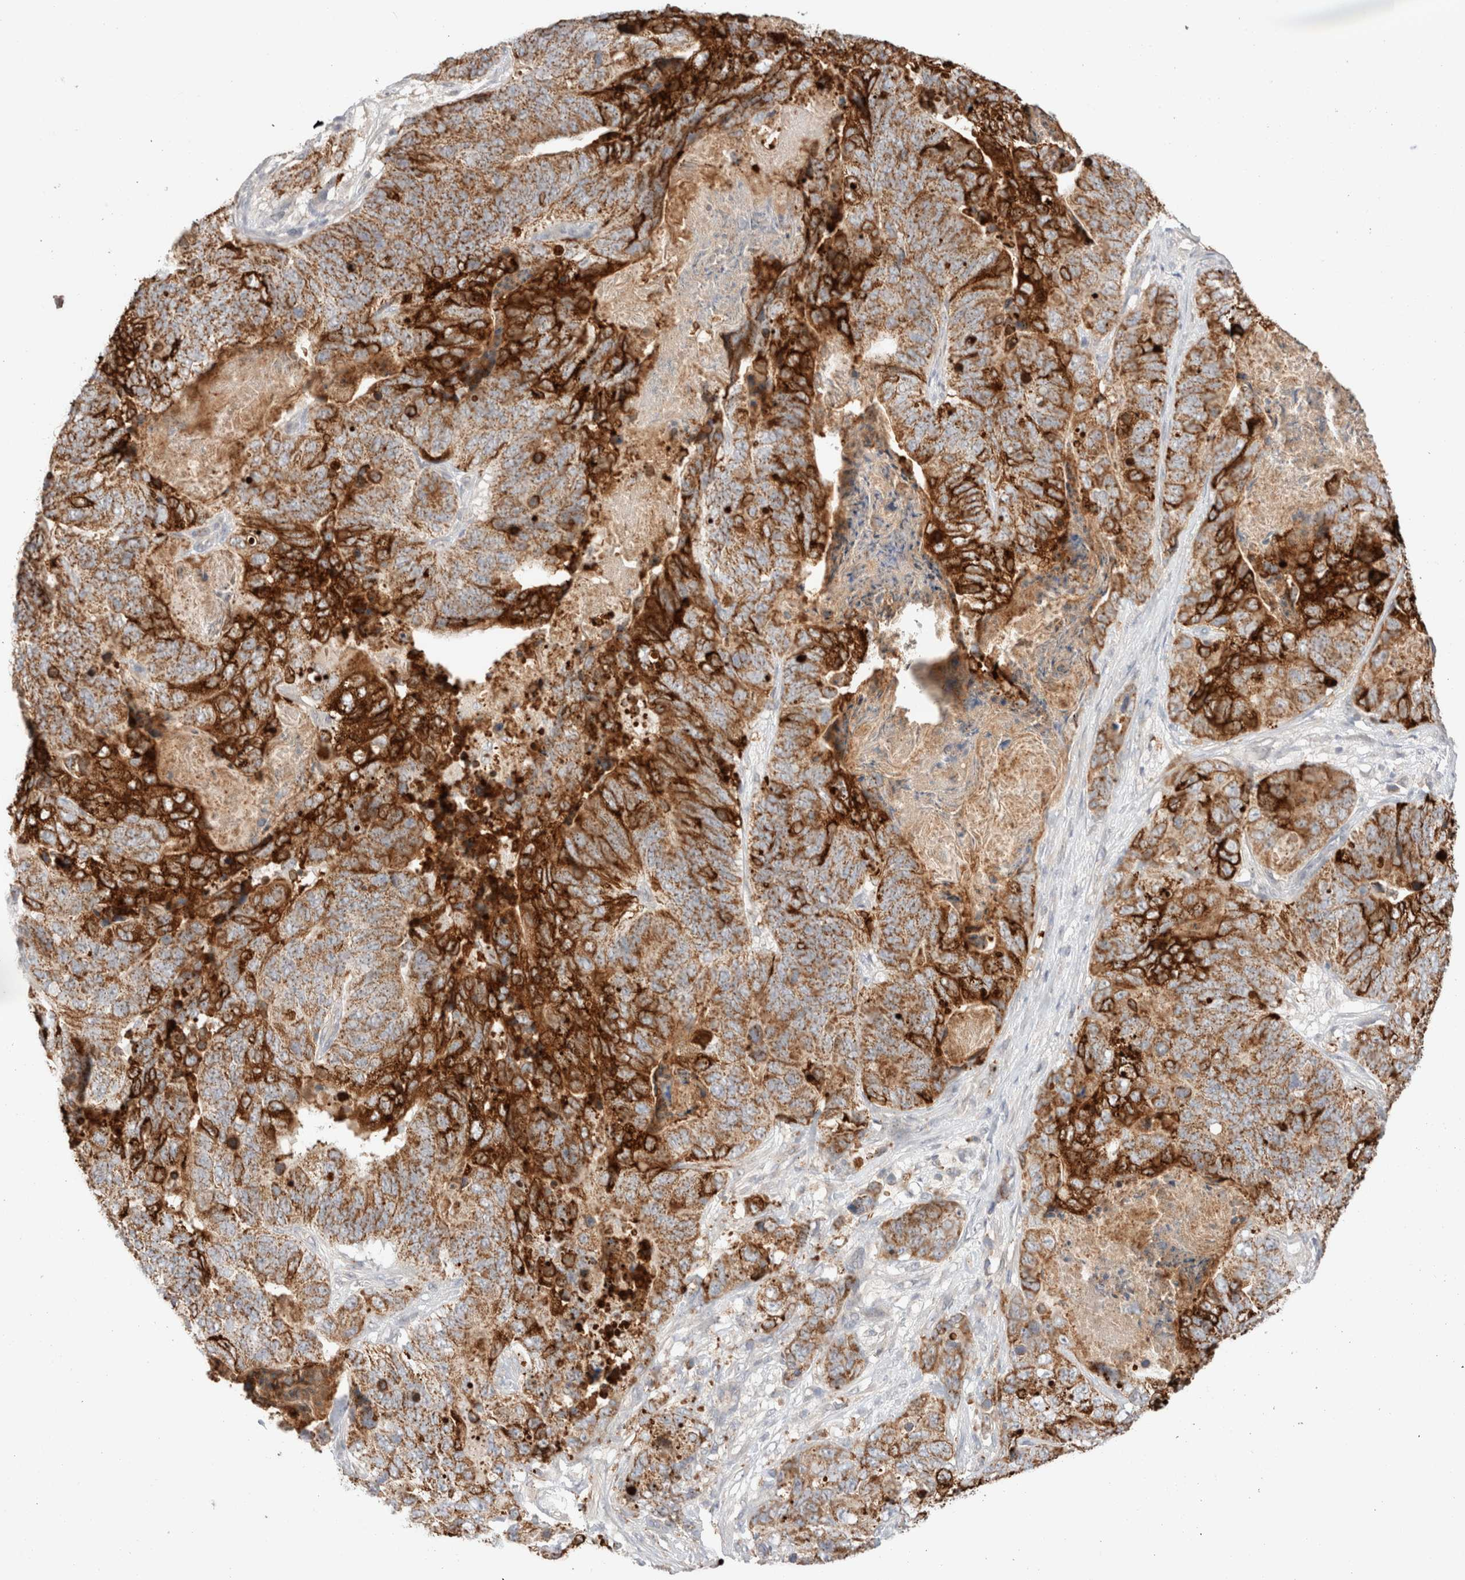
{"staining": {"intensity": "strong", "quantity": ">75%", "location": "cytoplasmic/membranous"}, "tissue": "stomach cancer", "cell_type": "Tumor cells", "image_type": "cancer", "snomed": [{"axis": "morphology", "description": "Normal tissue, NOS"}, {"axis": "morphology", "description": "Adenocarcinoma, NOS"}, {"axis": "topography", "description": "Stomach"}], "caption": "Stomach adenocarcinoma stained with DAB immunohistochemistry displays high levels of strong cytoplasmic/membranous staining in approximately >75% of tumor cells.", "gene": "TRIM41", "patient": {"sex": "female", "age": 89}}